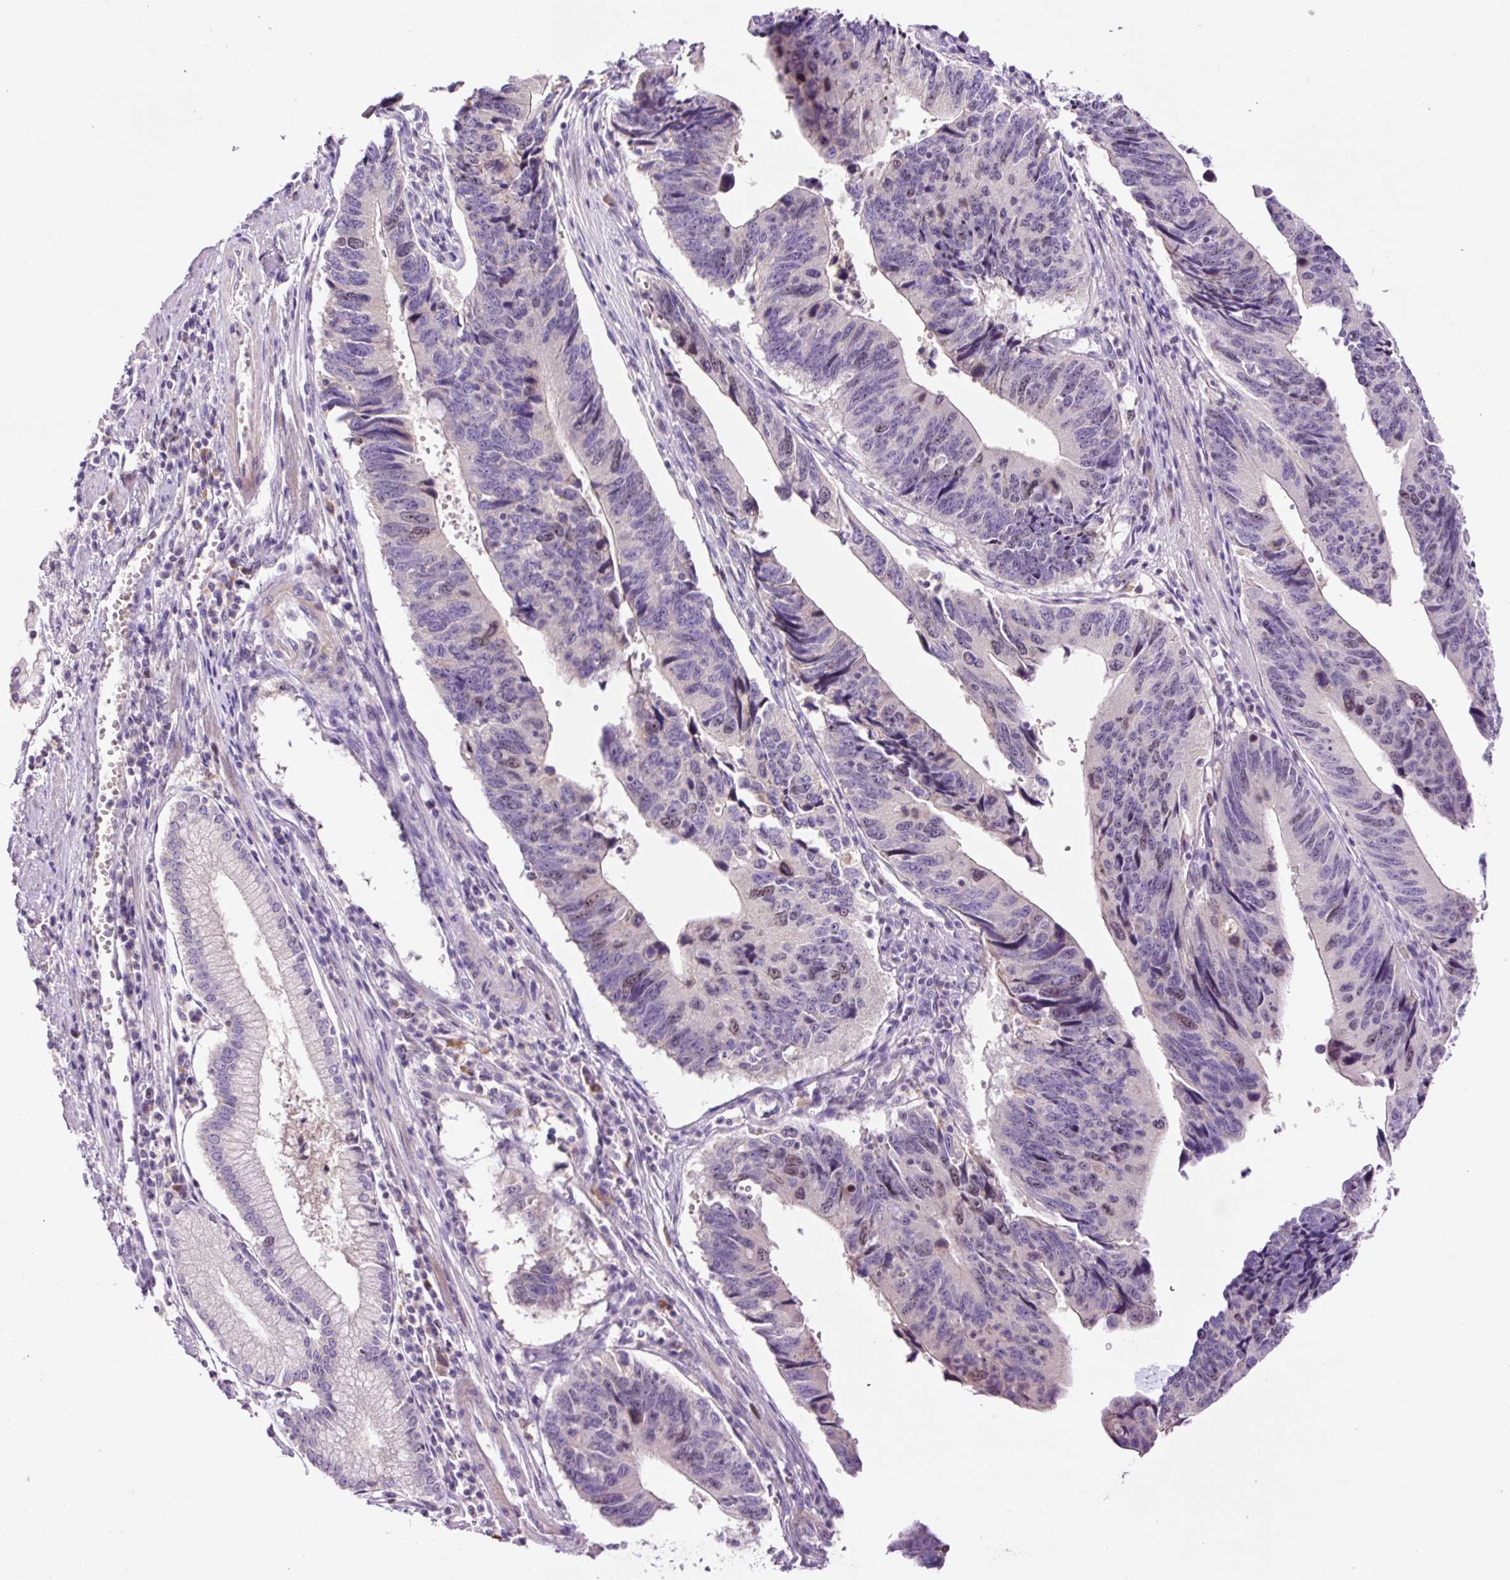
{"staining": {"intensity": "moderate", "quantity": "<25%", "location": "nuclear"}, "tissue": "stomach cancer", "cell_type": "Tumor cells", "image_type": "cancer", "snomed": [{"axis": "morphology", "description": "Adenocarcinoma, NOS"}, {"axis": "topography", "description": "Stomach"}], "caption": "Human stomach cancer stained with a protein marker exhibits moderate staining in tumor cells.", "gene": "DPPA4", "patient": {"sex": "male", "age": 59}}